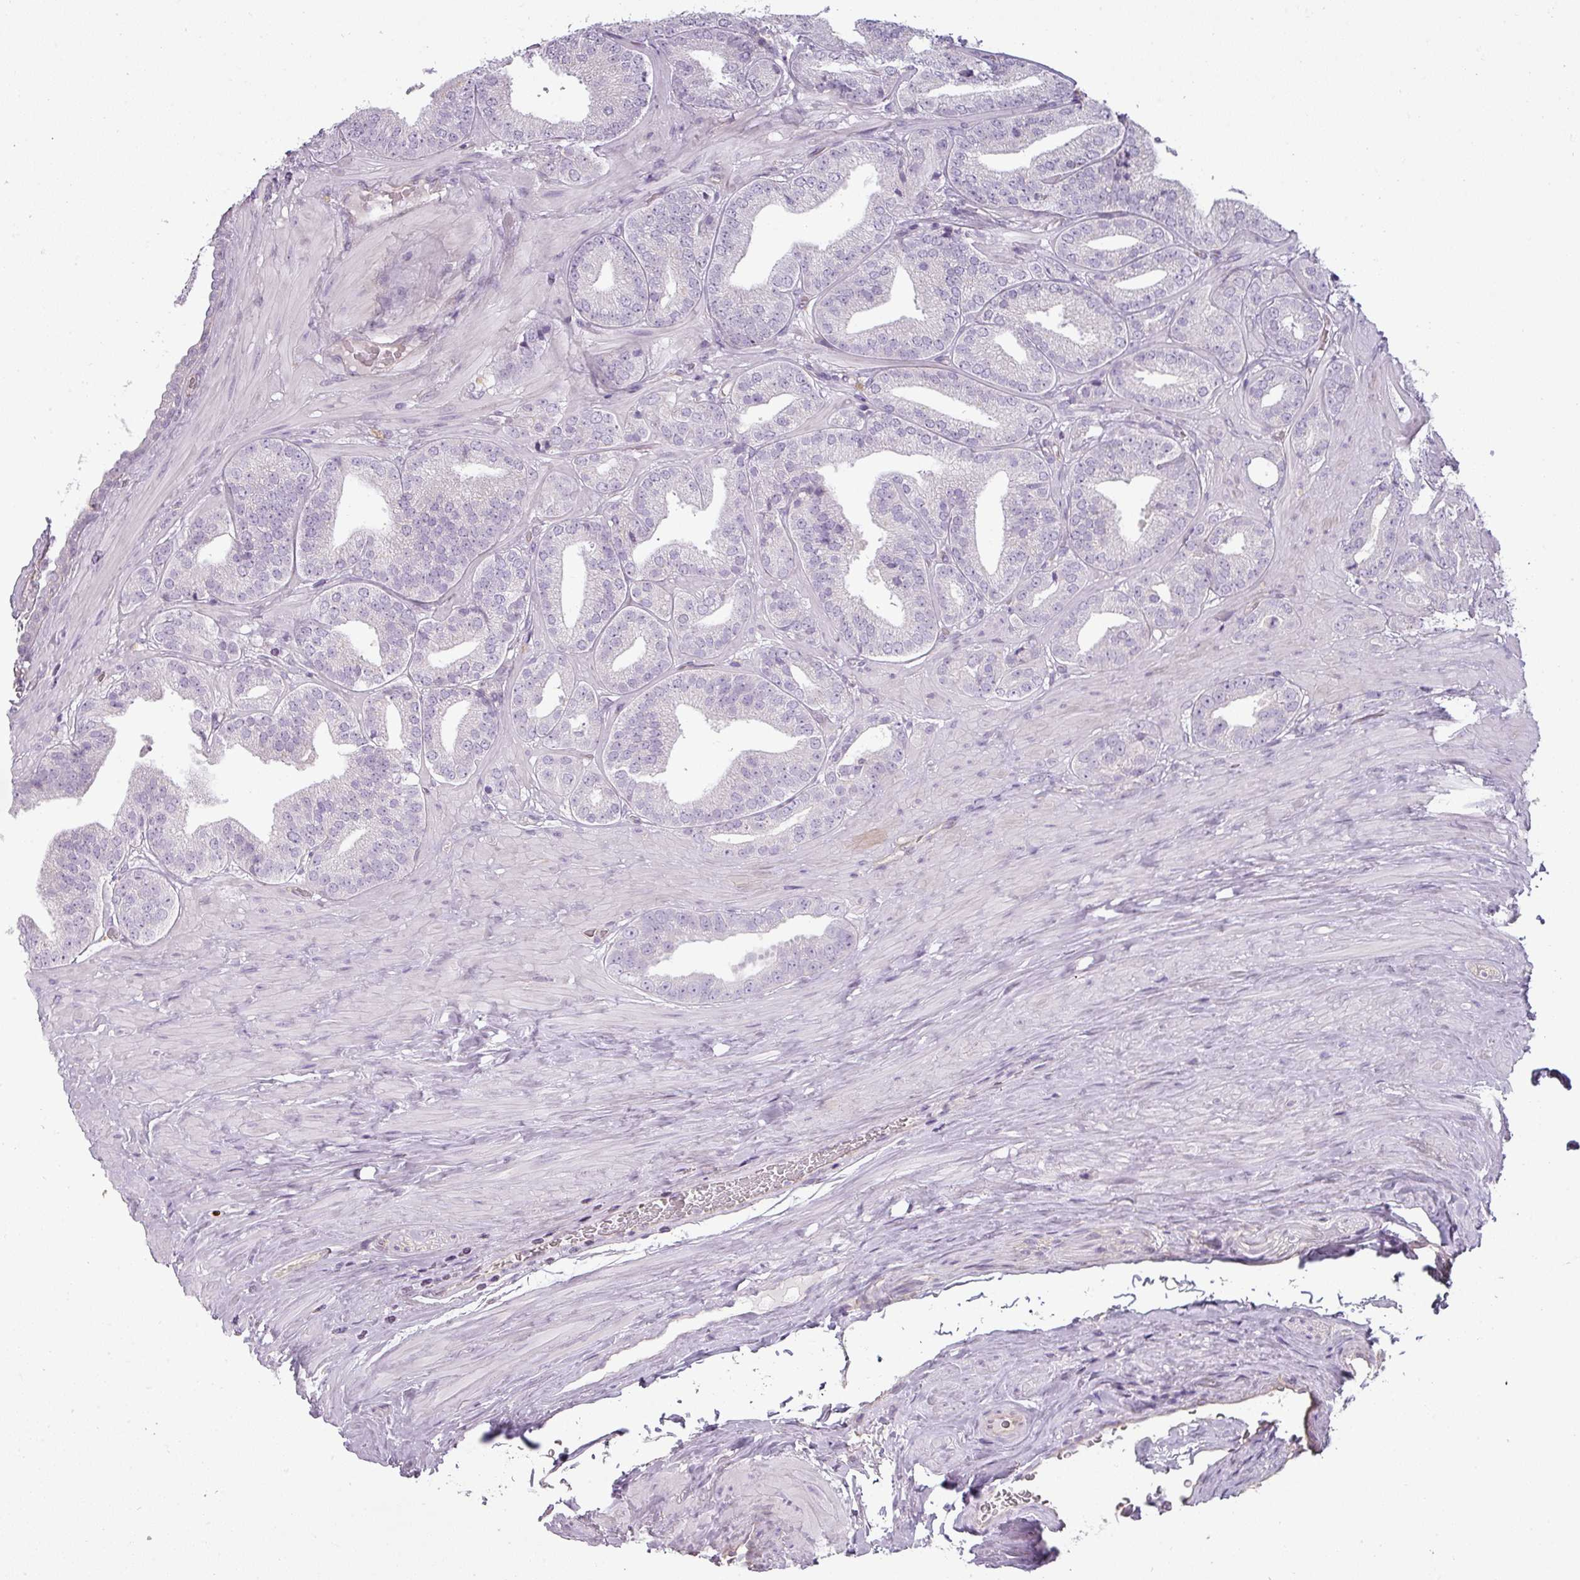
{"staining": {"intensity": "negative", "quantity": "none", "location": "none"}, "tissue": "prostate cancer", "cell_type": "Tumor cells", "image_type": "cancer", "snomed": [{"axis": "morphology", "description": "Adenocarcinoma, High grade"}, {"axis": "topography", "description": "Prostate"}], "caption": "Tumor cells are negative for protein expression in human prostate high-grade adenocarcinoma. (DAB immunohistochemistry (IHC) with hematoxylin counter stain).", "gene": "ASB1", "patient": {"sex": "male", "age": 63}}